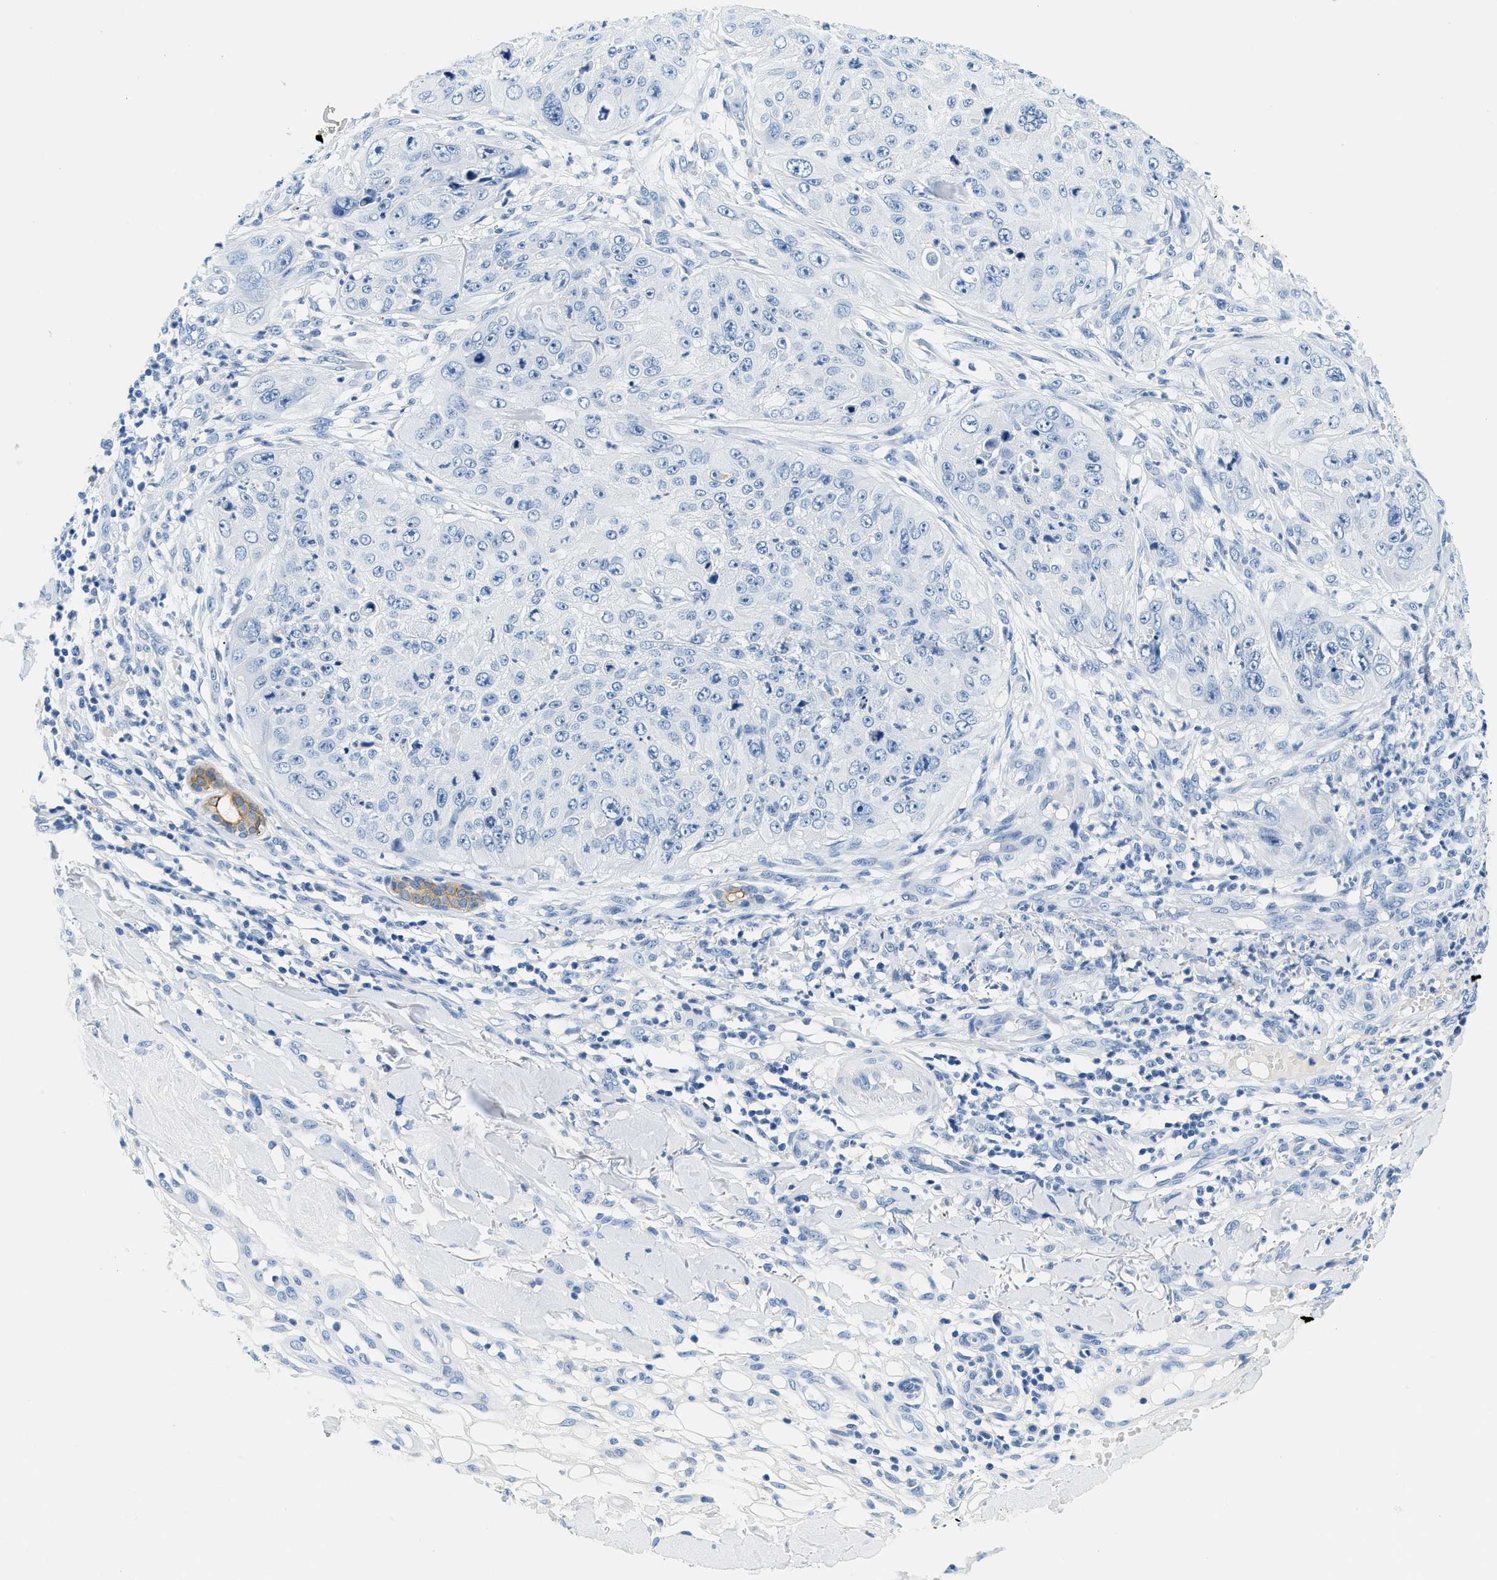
{"staining": {"intensity": "negative", "quantity": "none", "location": "none"}, "tissue": "skin cancer", "cell_type": "Tumor cells", "image_type": "cancer", "snomed": [{"axis": "morphology", "description": "Squamous cell carcinoma, NOS"}, {"axis": "topography", "description": "Skin"}], "caption": "This is an immunohistochemistry (IHC) histopathology image of skin cancer. There is no expression in tumor cells.", "gene": "STXBP2", "patient": {"sex": "female", "age": 80}}